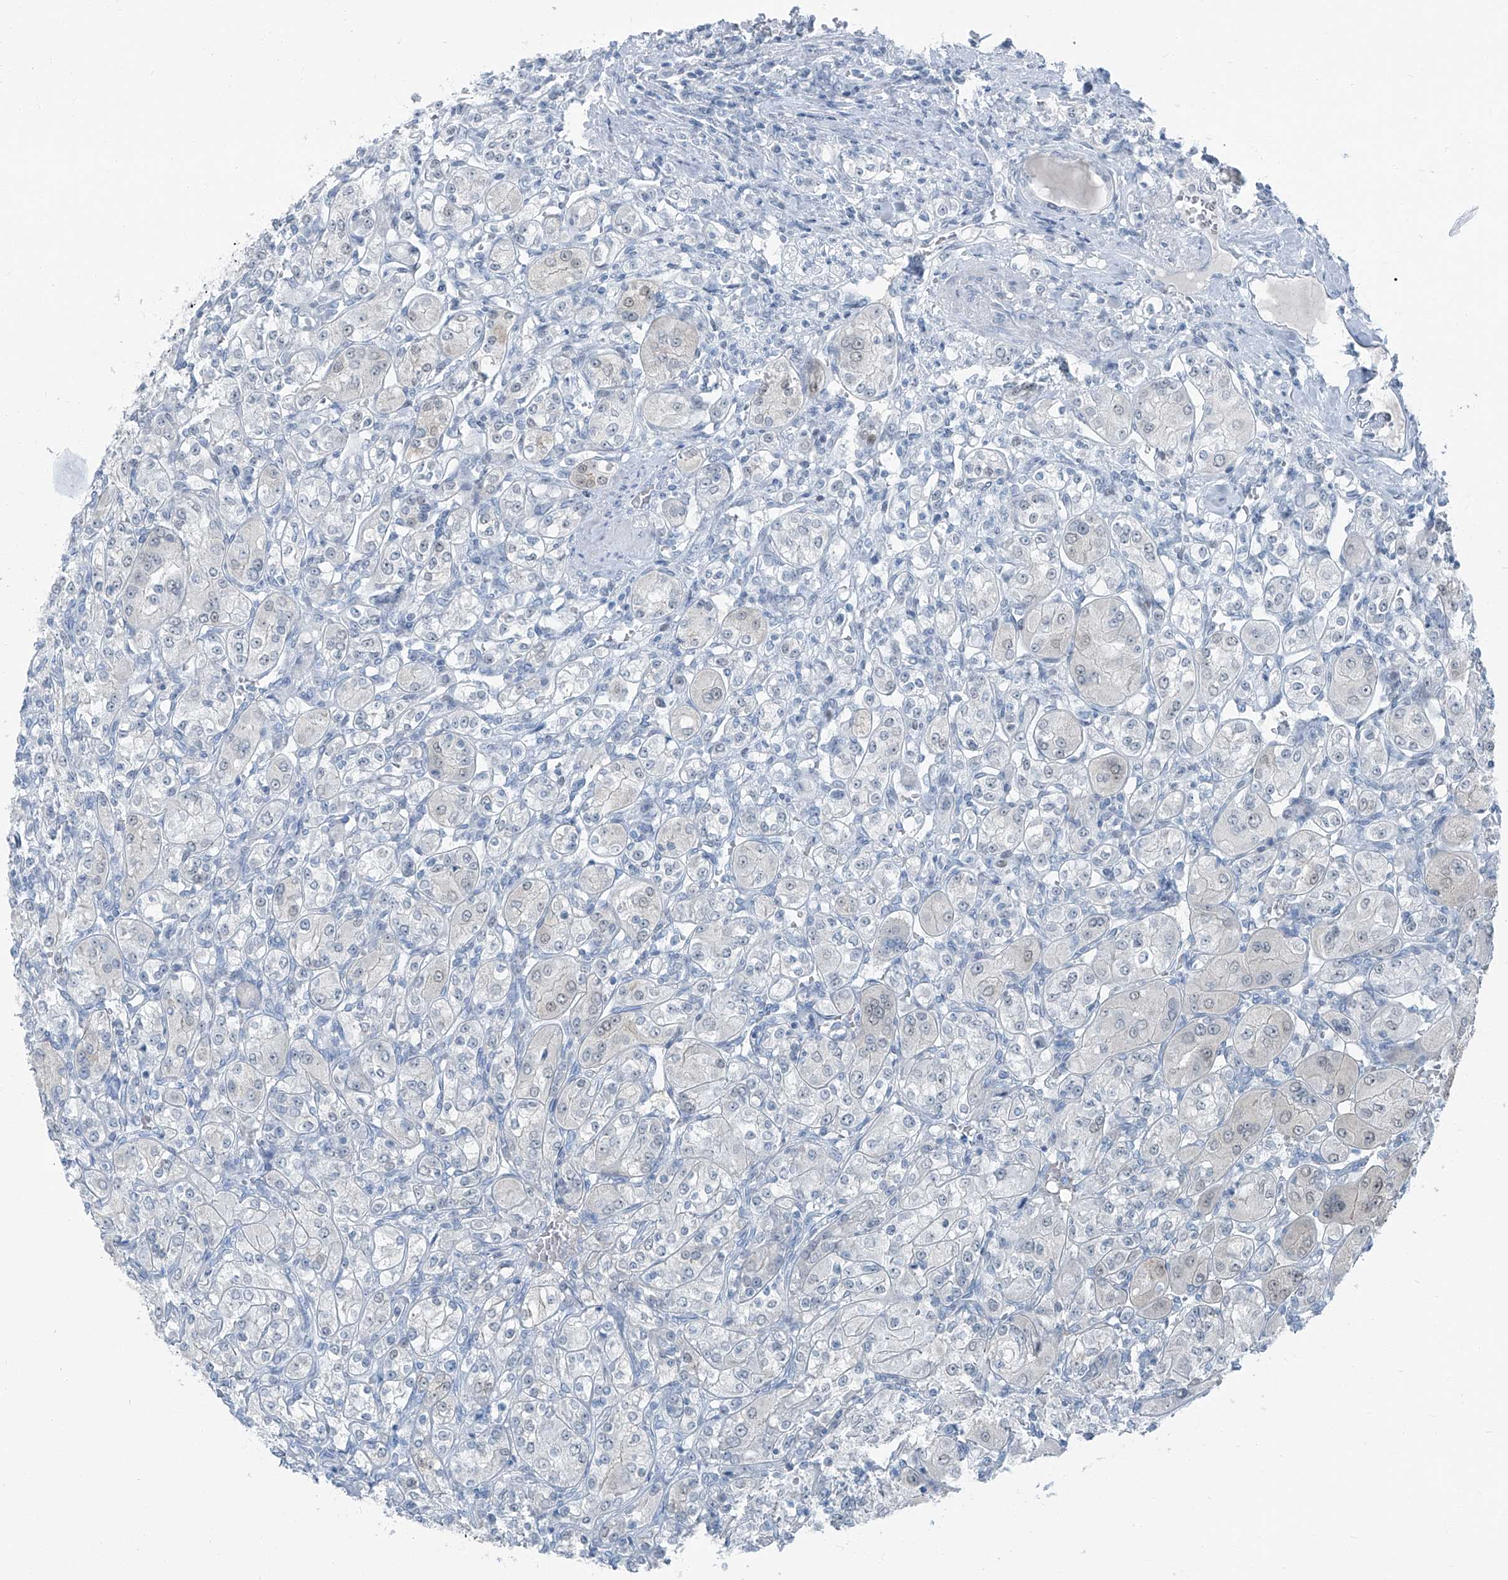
{"staining": {"intensity": "negative", "quantity": "none", "location": "none"}, "tissue": "renal cancer", "cell_type": "Tumor cells", "image_type": "cancer", "snomed": [{"axis": "morphology", "description": "Adenocarcinoma, NOS"}, {"axis": "topography", "description": "Kidney"}], "caption": "A histopathology image of human renal cancer (adenocarcinoma) is negative for staining in tumor cells. The staining is performed using DAB (3,3'-diaminobenzidine) brown chromogen with nuclei counter-stained in using hematoxylin.", "gene": "RGN", "patient": {"sex": "male", "age": 77}}